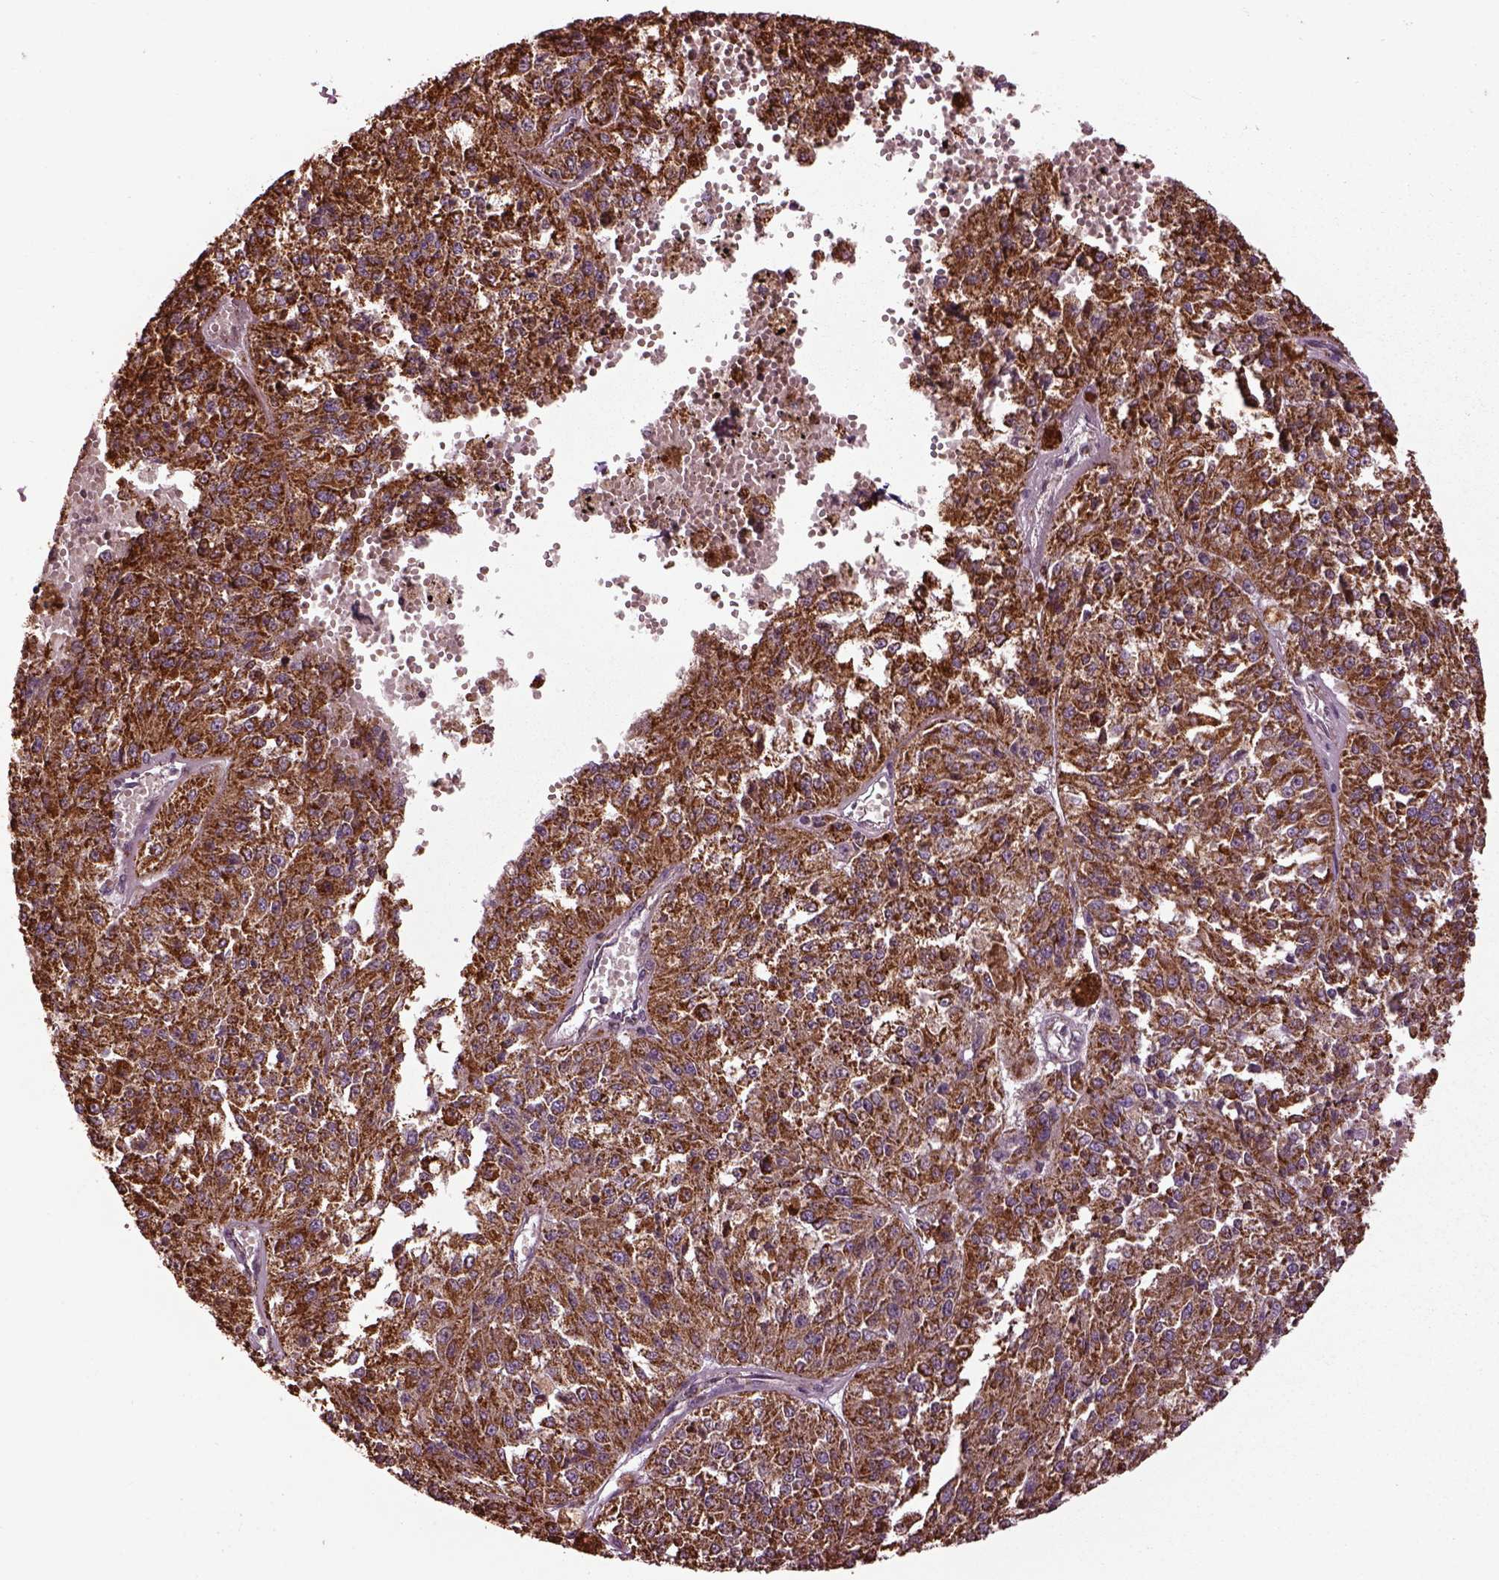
{"staining": {"intensity": "strong", "quantity": ">75%", "location": "cytoplasmic/membranous"}, "tissue": "melanoma", "cell_type": "Tumor cells", "image_type": "cancer", "snomed": [{"axis": "morphology", "description": "Malignant melanoma, Metastatic site"}, {"axis": "topography", "description": "Lymph node"}], "caption": "Protein positivity by immunohistochemistry (IHC) shows strong cytoplasmic/membranous positivity in approximately >75% of tumor cells in malignant melanoma (metastatic site).", "gene": "TMEM254", "patient": {"sex": "female", "age": 64}}